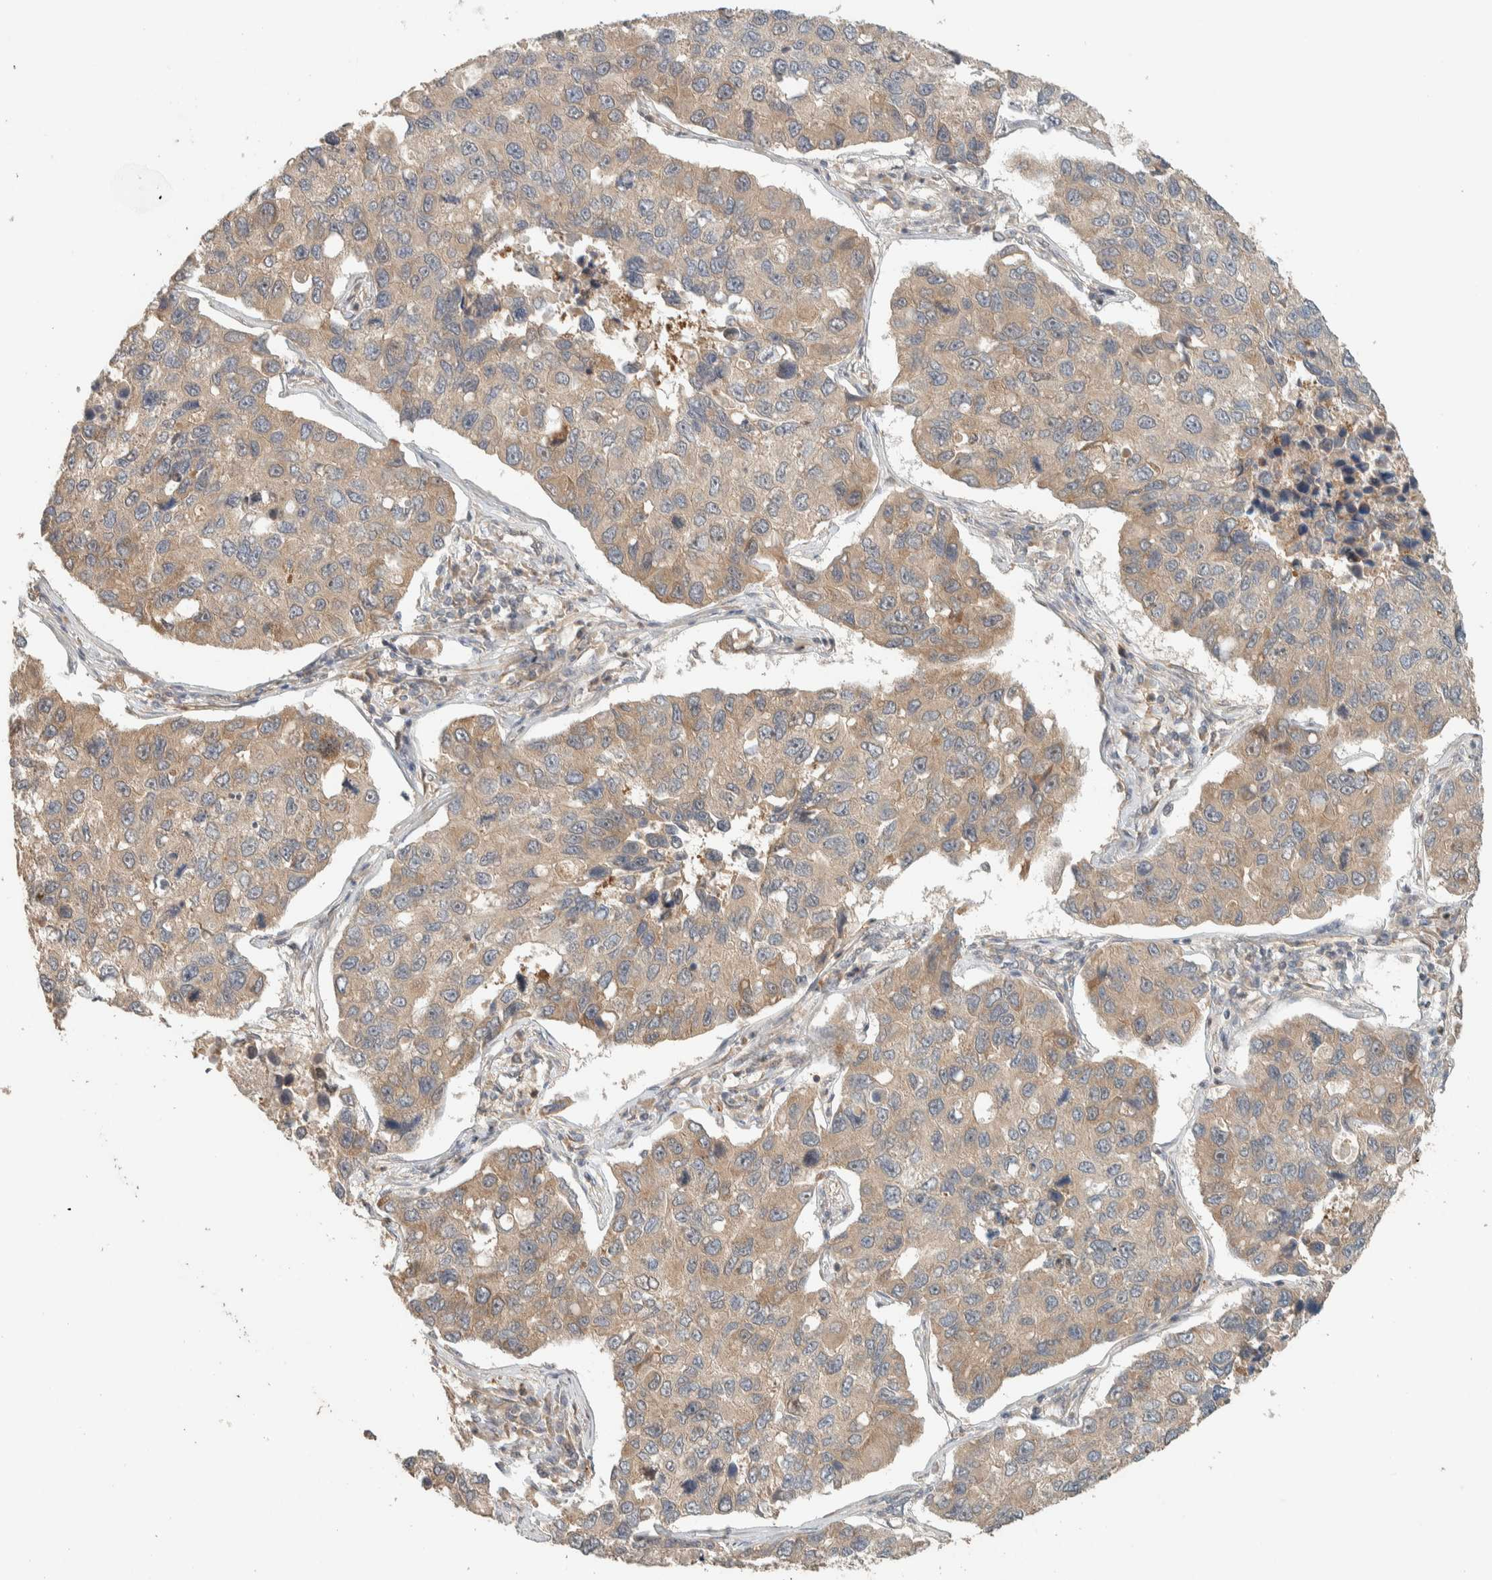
{"staining": {"intensity": "weak", "quantity": ">75%", "location": "cytoplasmic/membranous"}, "tissue": "lung cancer", "cell_type": "Tumor cells", "image_type": "cancer", "snomed": [{"axis": "morphology", "description": "Adenocarcinoma, NOS"}, {"axis": "topography", "description": "Lung"}], "caption": "Adenocarcinoma (lung) stained with DAB (3,3'-diaminobenzidine) immunohistochemistry (IHC) exhibits low levels of weak cytoplasmic/membranous expression in approximately >75% of tumor cells.", "gene": "ADSS2", "patient": {"sex": "male", "age": 64}}